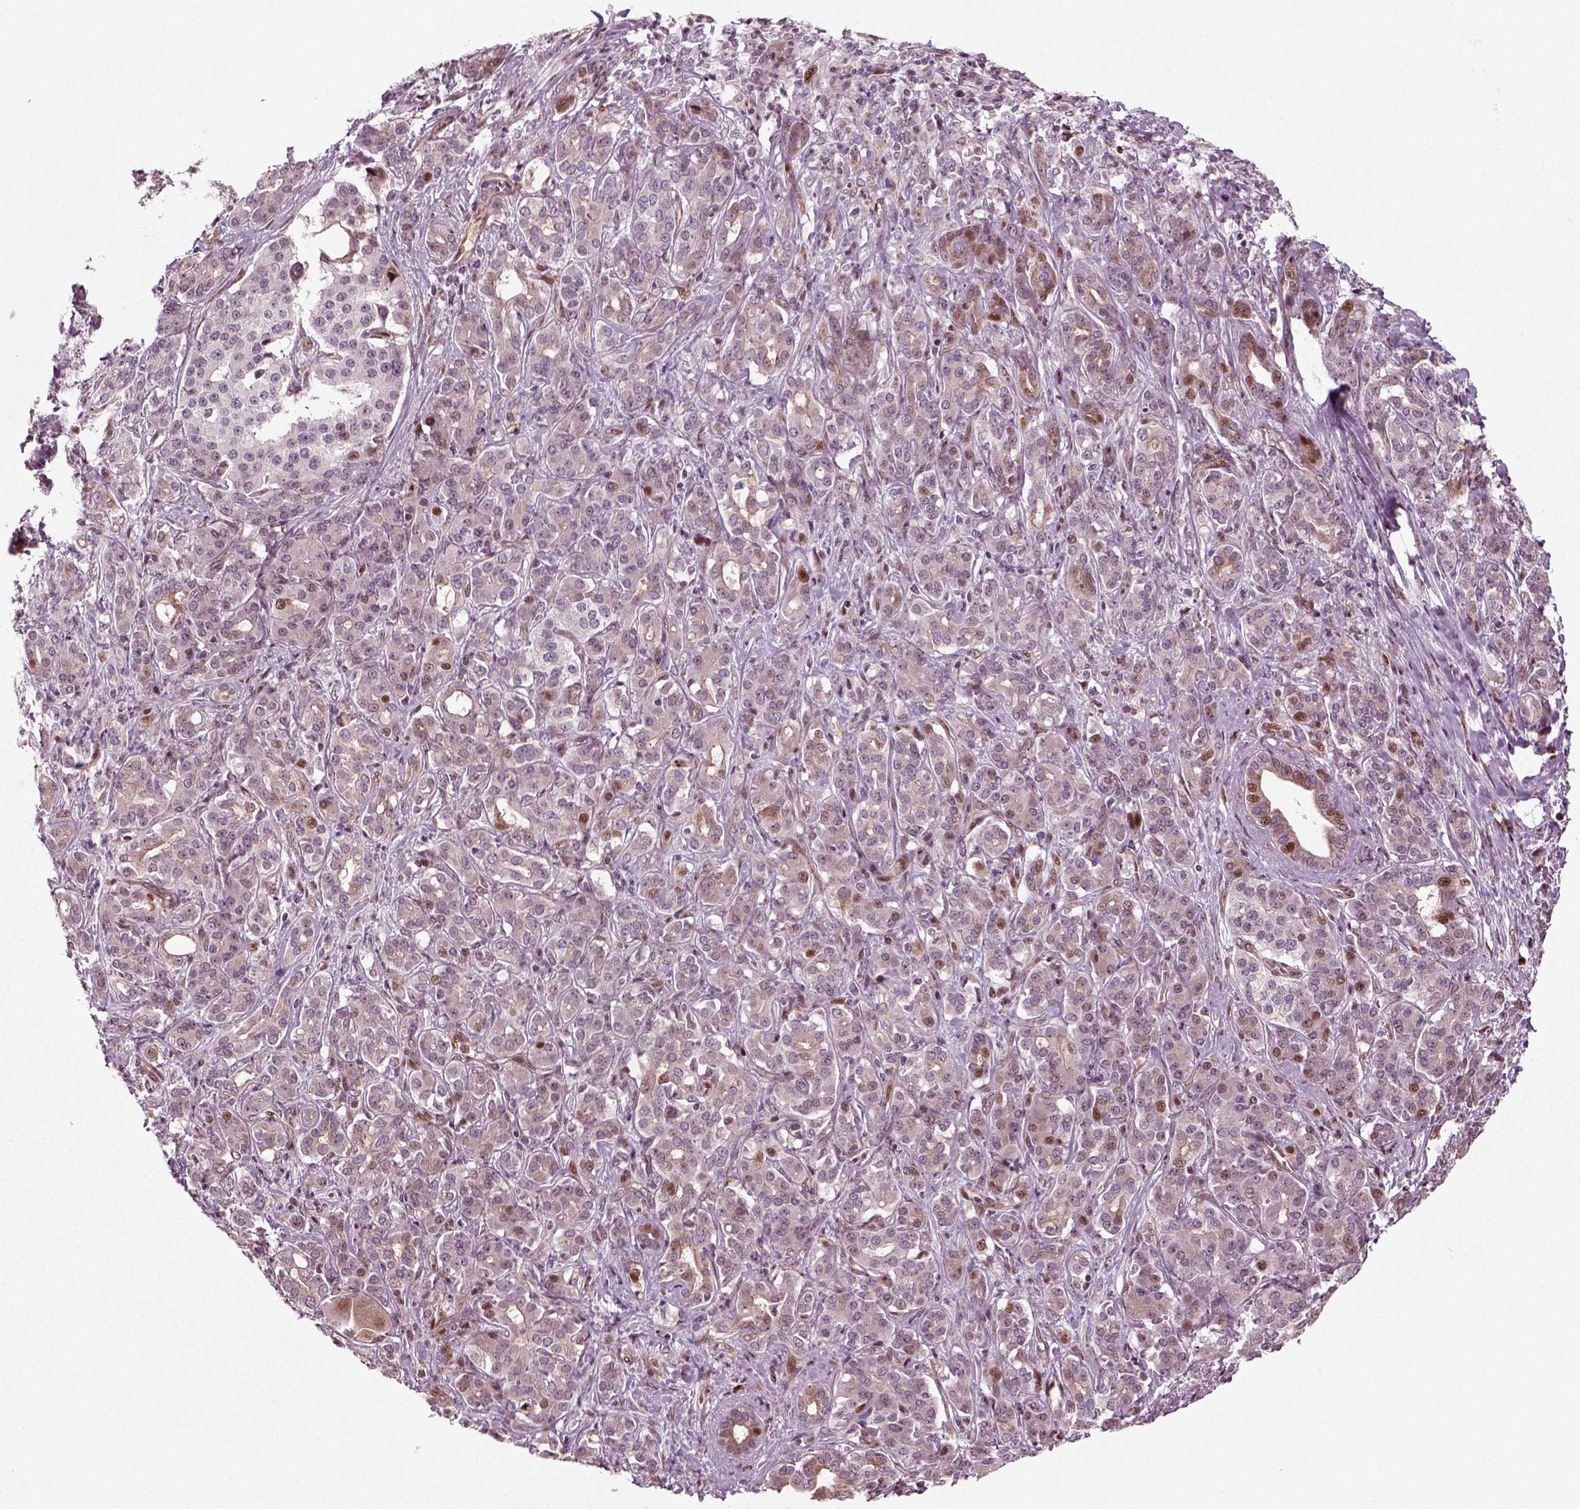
{"staining": {"intensity": "moderate", "quantity": "<25%", "location": "nuclear"}, "tissue": "pancreatic cancer", "cell_type": "Tumor cells", "image_type": "cancer", "snomed": [{"axis": "morphology", "description": "Normal tissue, NOS"}, {"axis": "morphology", "description": "Inflammation, NOS"}, {"axis": "morphology", "description": "Adenocarcinoma, NOS"}, {"axis": "topography", "description": "Pancreas"}], "caption": "Pancreatic adenocarcinoma stained for a protein (brown) exhibits moderate nuclear positive positivity in about <25% of tumor cells.", "gene": "CDC14A", "patient": {"sex": "male", "age": 57}}